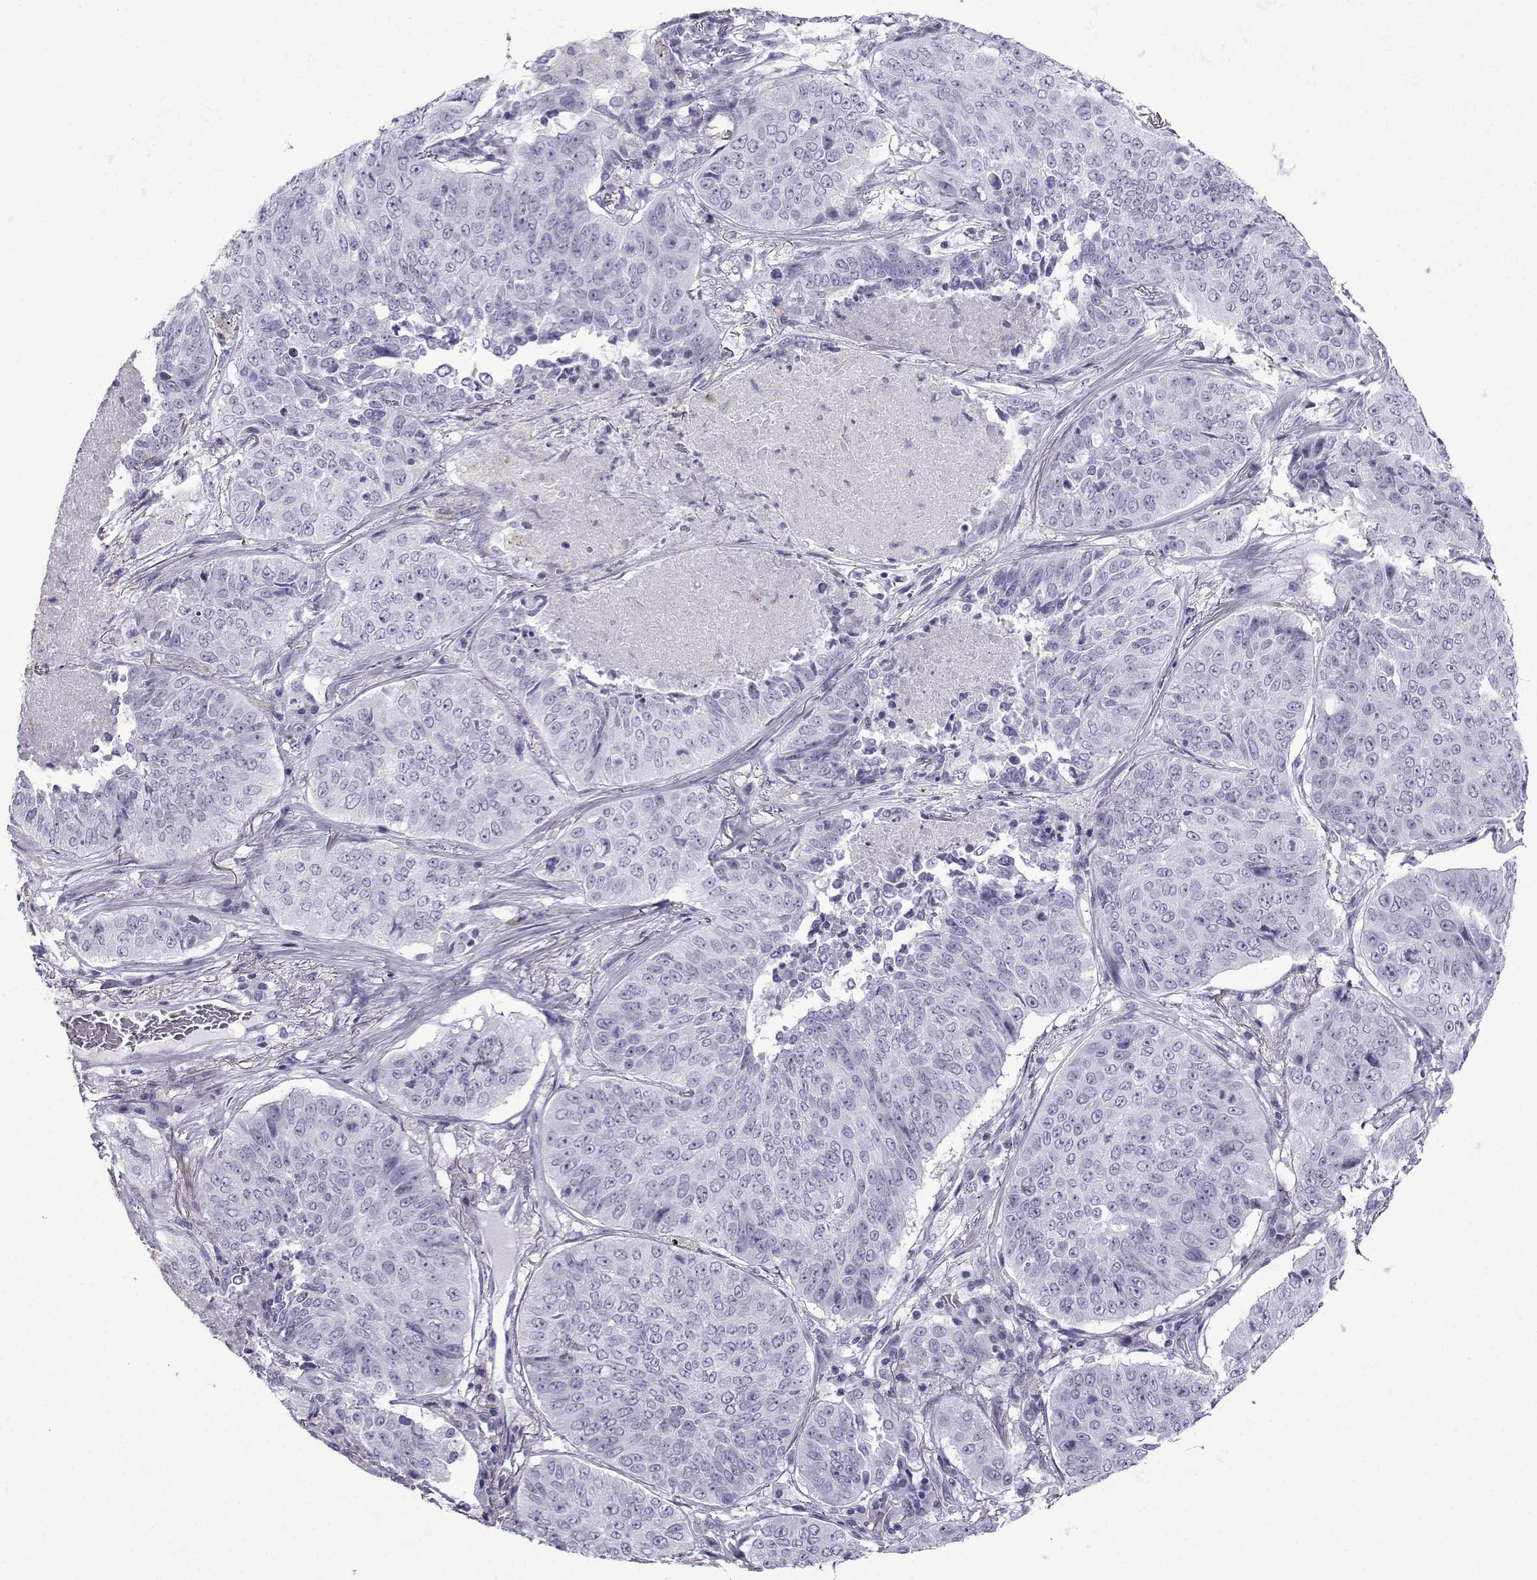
{"staining": {"intensity": "negative", "quantity": "none", "location": "none"}, "tissue": "lung cancer", "cell_type": "Tumor cells", "image_type": "cancer", "snomed": [{"axis": "morphology", "description": "Normal tissue, NOS"}, {"axis": "morphology", "description": "Squamous cell carcinoma, NOS"}, {"axis": "topography", "description": "Bronchus"}, {"axis": "topography", "description": "Lung"}], "caption": "IHC of human squamous cell carcinoma (lung) shows no positivity in tumor cells.", "gene": "CRYBB1", "patient": {"sex": "male", "age": 64}}